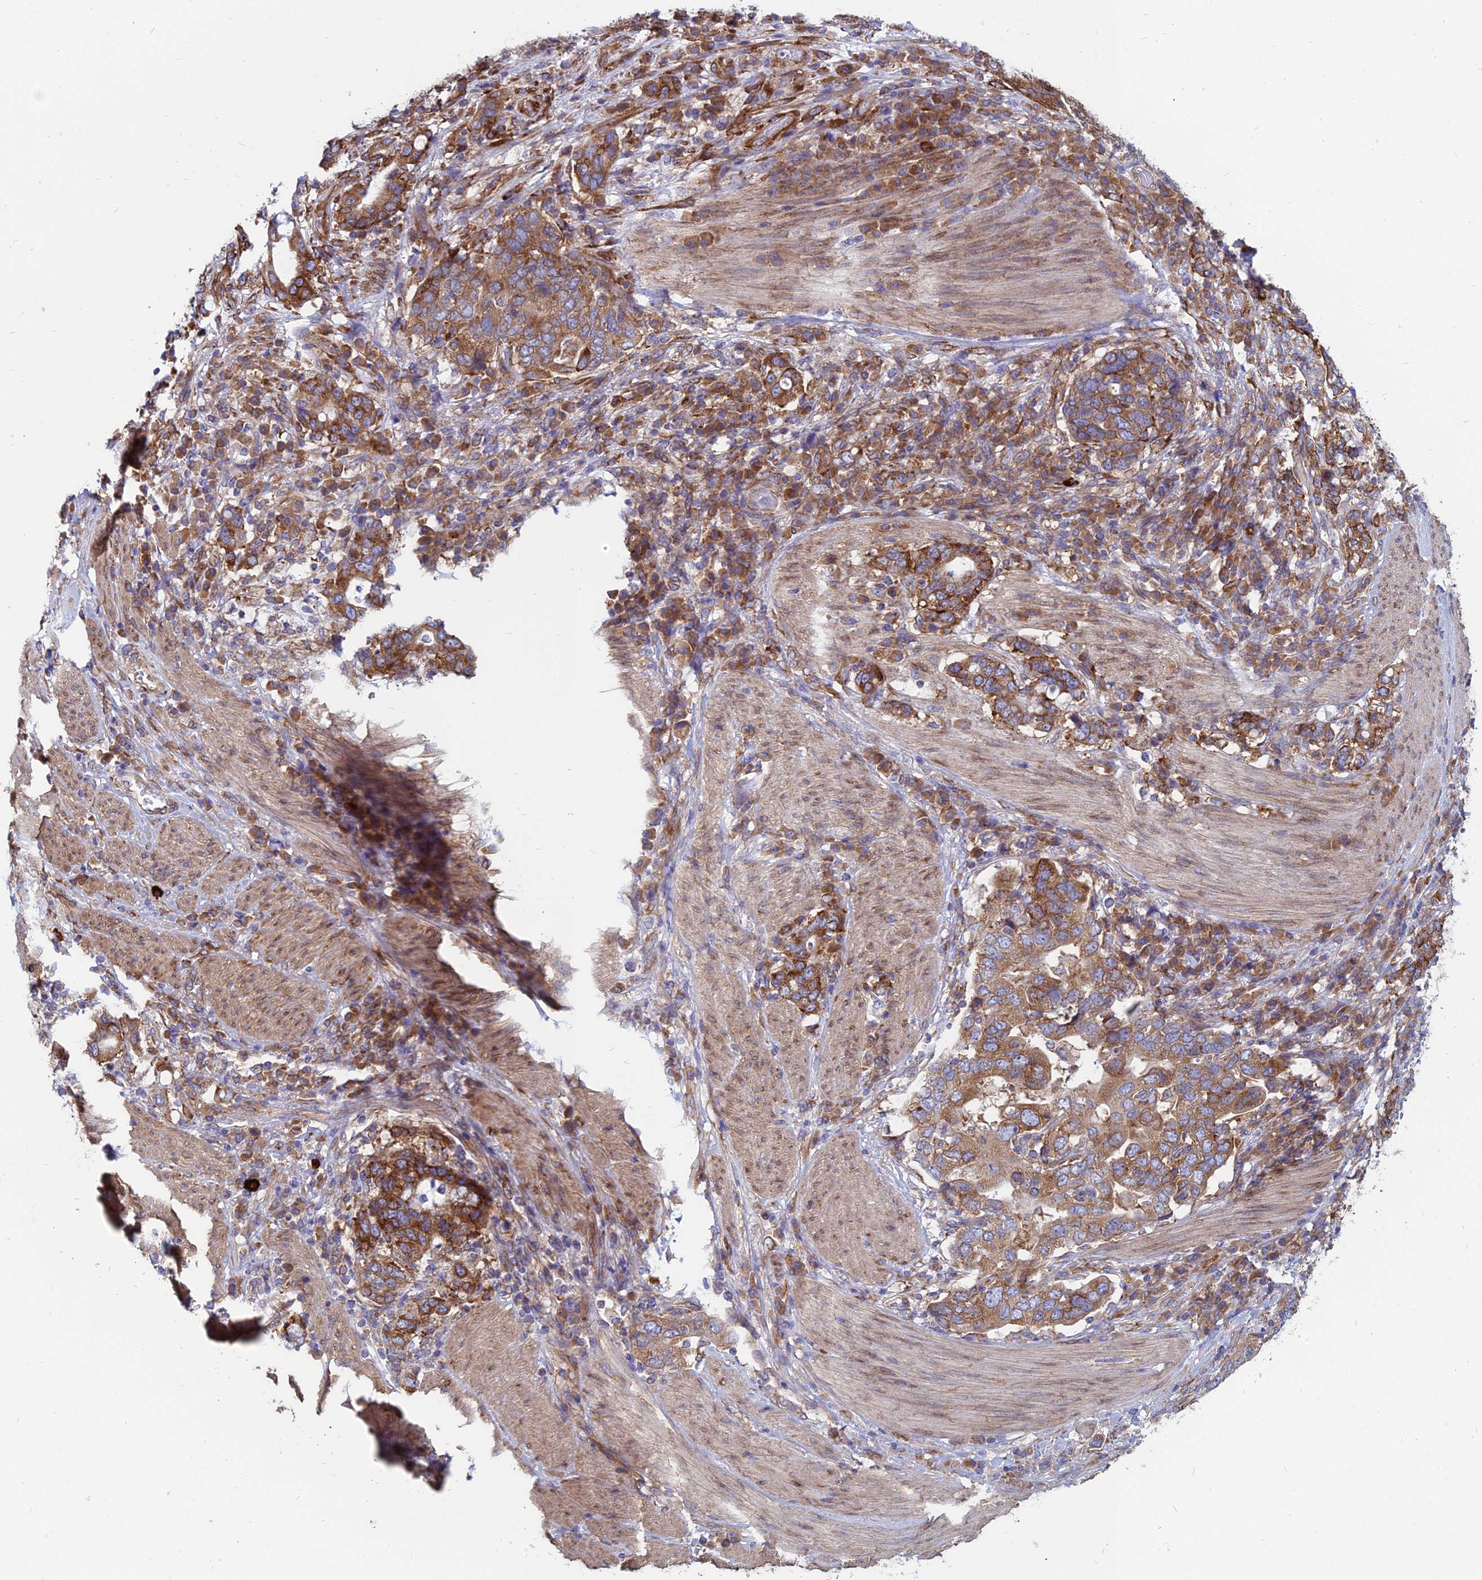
{"staining": {"intensity": "strong", "quantity": ">75%", "location": "cytoplasmic/membranous"}, "tissue": "stomach cancer", "cell_type": "Tumor cells", "image_type": "cancer", "snomed": [{"axis": "morphology", "description": "Adenocarcinoma, NOS"}, {"axis": "topography", "description": "Stomach, upper"}, {"axis": "topography", "description": "Stomach"}], "caption": "Immunohistochemistry (DAB (3,3'-diaminobenzidine)) staining of stomach cancer demonstrates strong cytoplasmic/membranous protein positivity in about >75% of tumor cells. The staining was performed using DAB (3,3'-diaminobenzidine) to visualize the protein expression in brown, while the nuclei were stained in blue with hematoxylin (Magnification: 20x).", "gene": "TXLNA", "patient": {"sex": "male", "age": 62}}